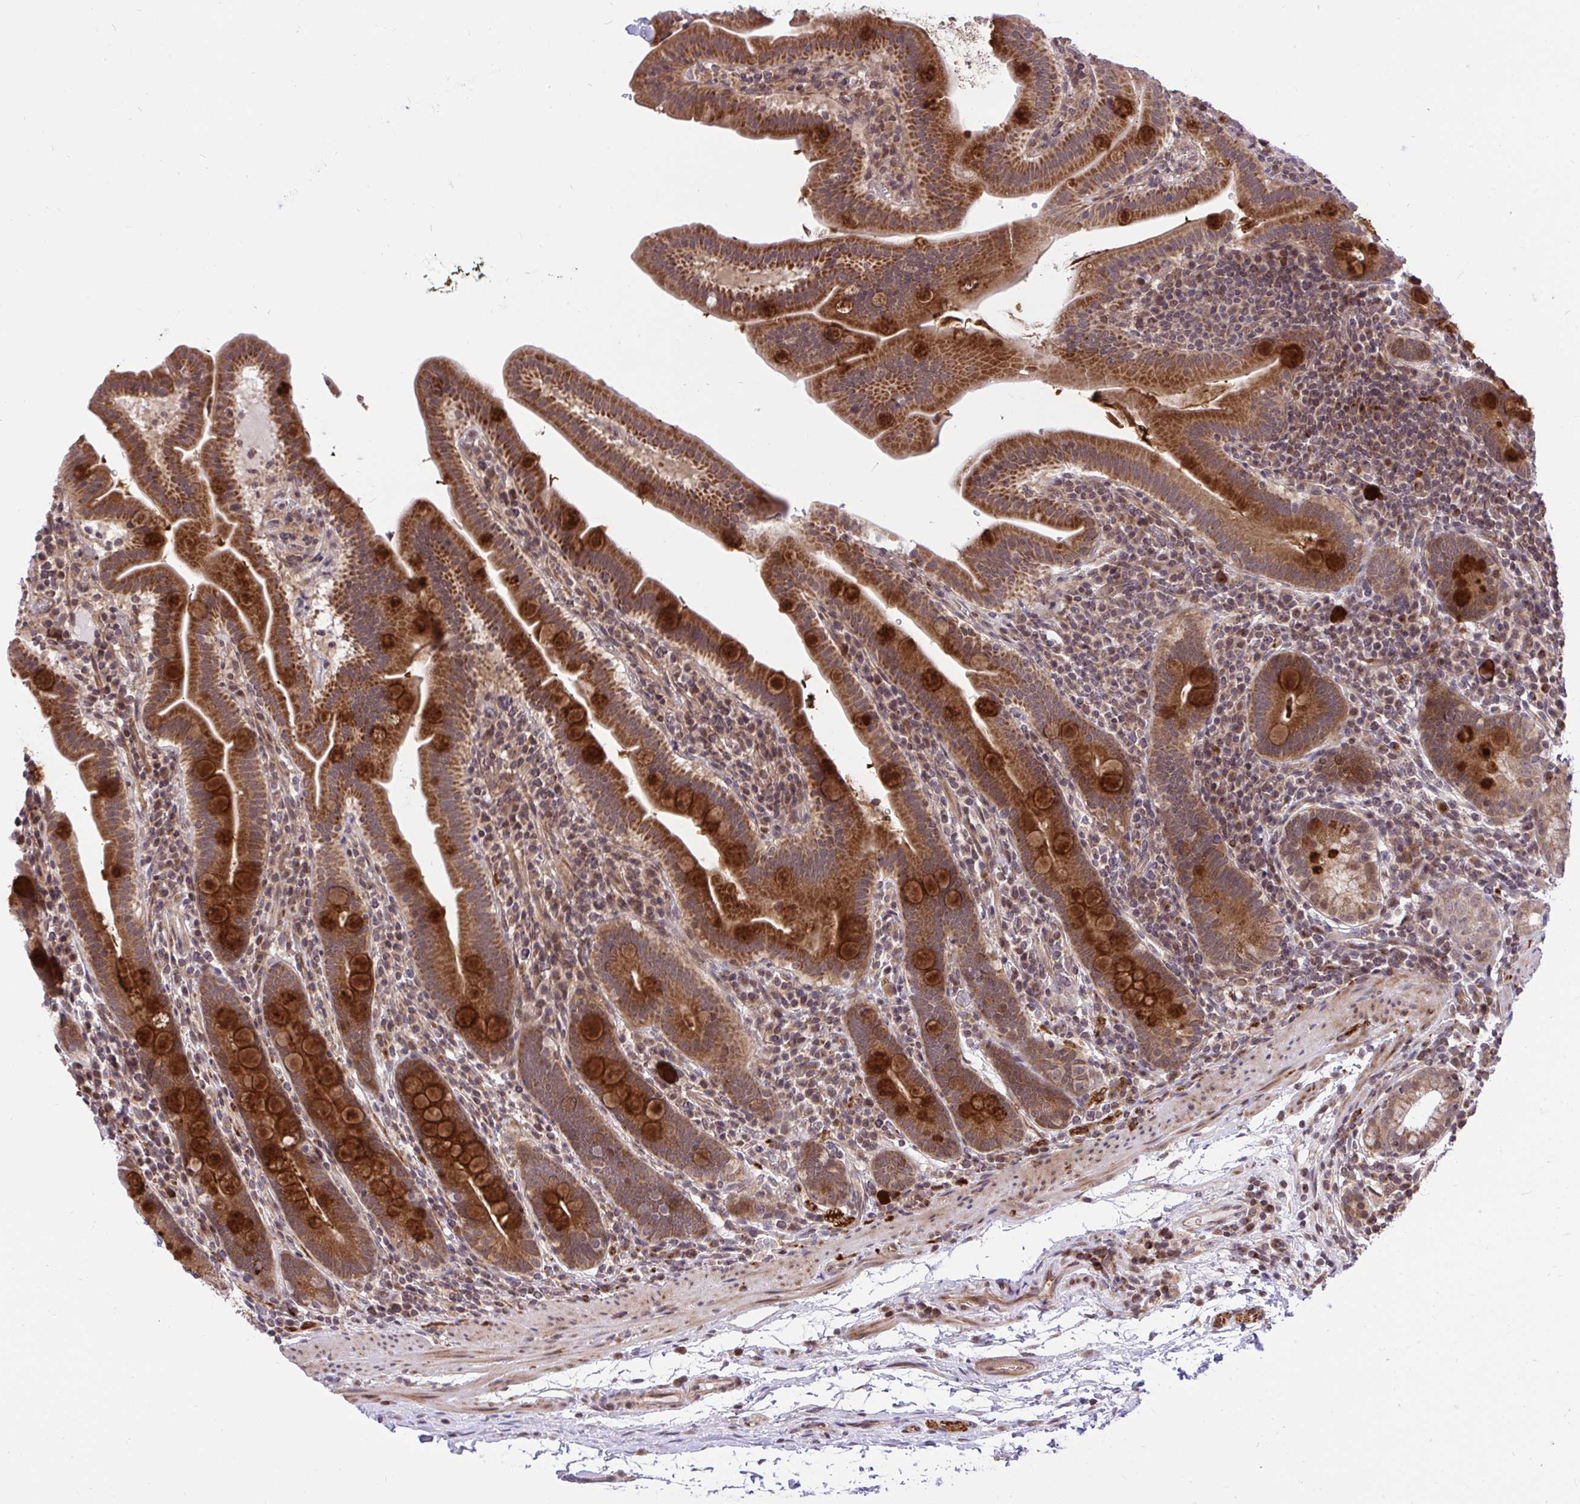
{"staining": {"intensity": "strong", "quantity": ">75%", "location": "cytoplasmic/membranous"}, "tissue": "small intestine", "cell_type": "Glandular cells", "image_type": "normal", "snomed": [{"axis": "morphology", "description": "Normal tissue, NOS"}, {"axis": "topography", "description": "Small intestine"}], "caption": "Normal small intestine demonstrates strong cytoplasmic/membranous positivity in approximately >75% of glandular cells, visualized by immunohistochemistry.", "gene": "ERI1", "patient": {"sex": "male", "age": 26}}